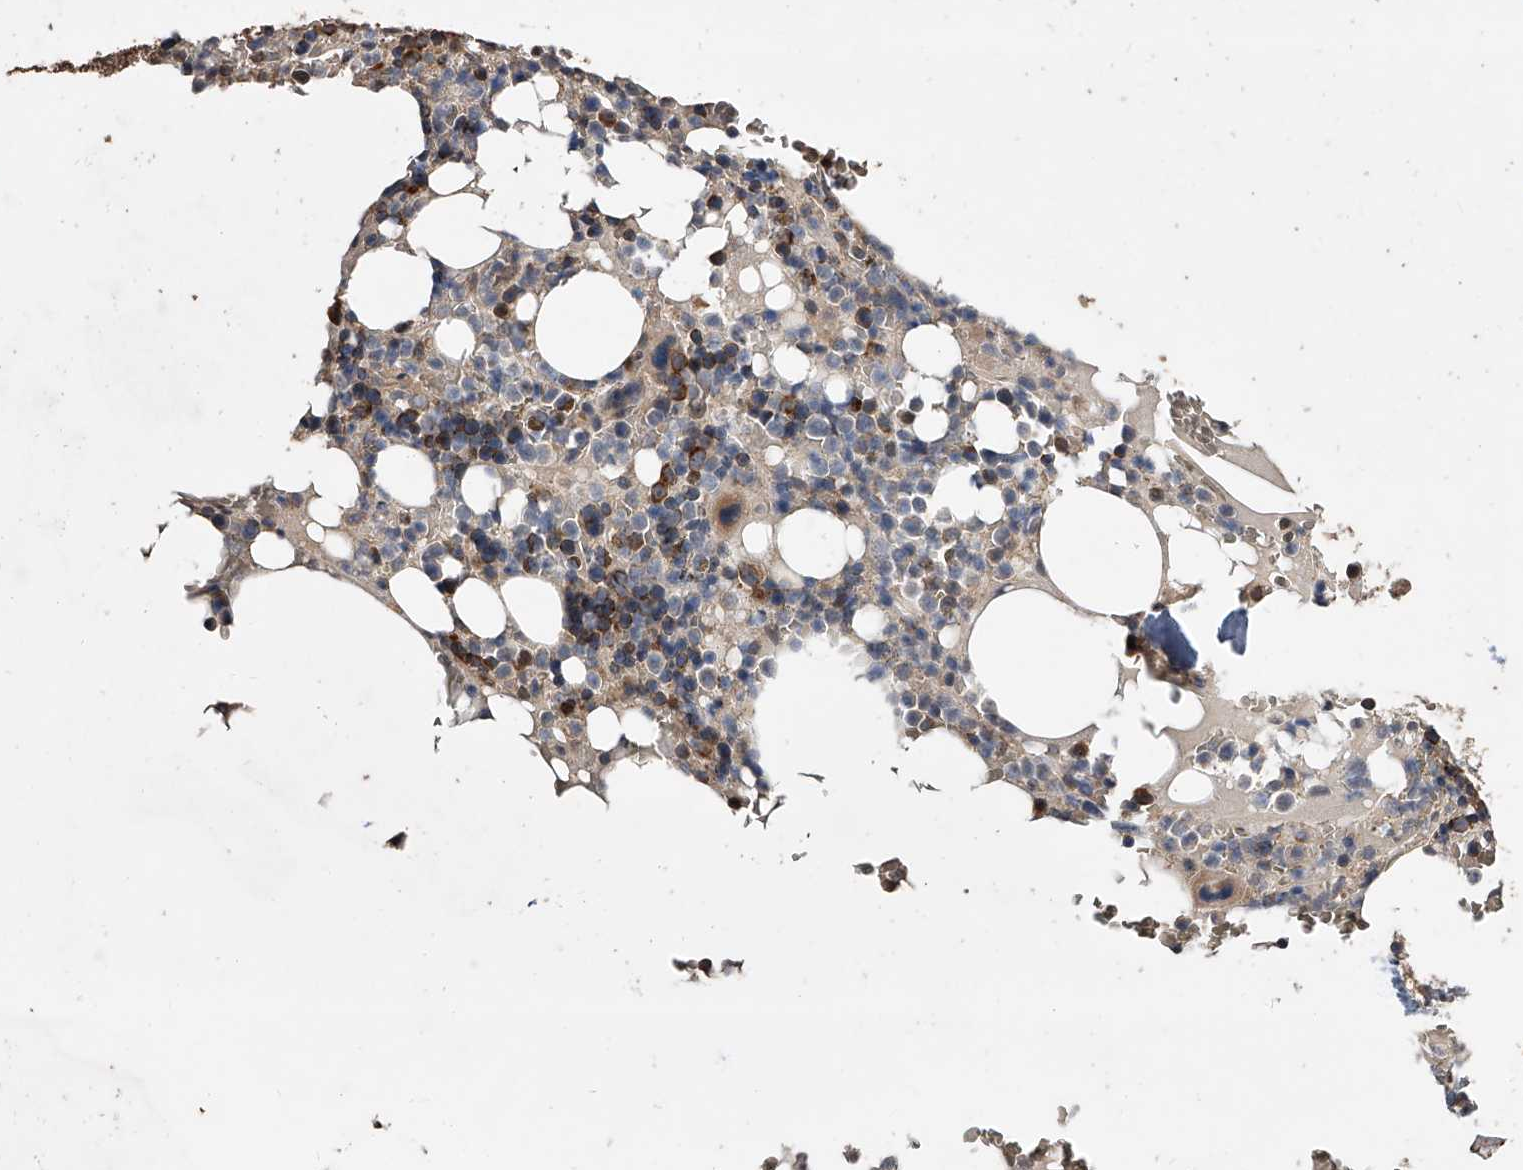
{"staining": {"intensity": "strong", "quantity": "<25%", "location": "cytoplasmic/membranous"}, "tissue": "bone marrow", "cell_type": "Hematopoietic cells", "image_type": "normal", "snomed": [{"axis": "morphology", "description": "Normal tissue, NOS"}, {"axis": "topography", "description": "Bone marrow"}], "caption": "Hematopoietic cells display medium levels of strong cytoplasmic/membranous staining in approximately <25% of cells in benign human bone marrow. Immunohistochemistry stains the protein of interest in brown and the nuclei are stained blue.", "gene": "LTV1", "patient": {"sex": "male", "age": 58}}